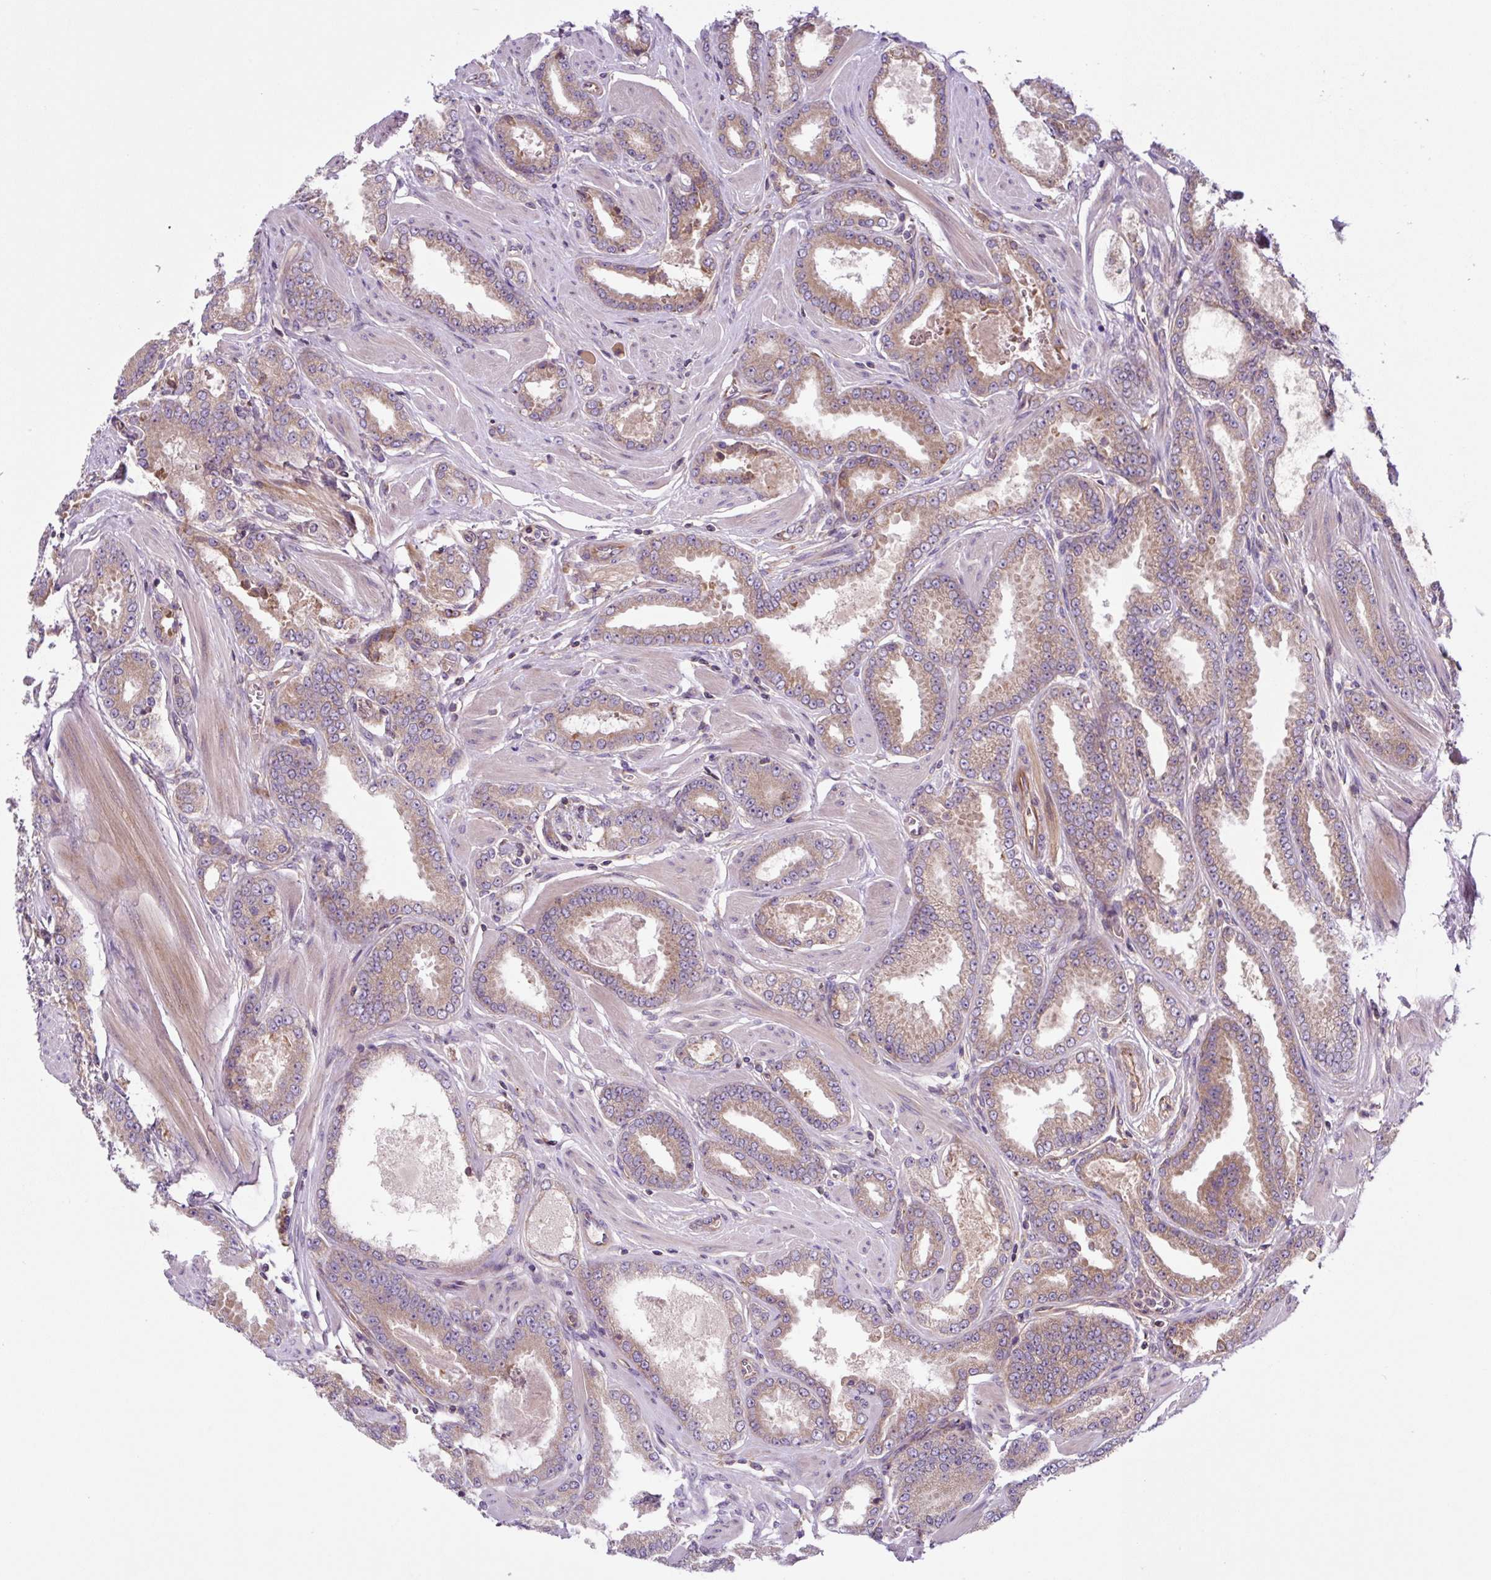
{"staining": {"intensity": "weak", "quantity": ">75%", "location": "cytoplasmic/membranous"}, "tissue": "prostate cancer", "cell_type": "Tumor cells", "image_type": "cancer", "snomed": [{"axis": "morphology", "description": "Adenocarcinoma, Low grade"}, {"axis": "topography", "description": "Prostate"}], "caption": "Immunohistochemical staining of human prostate adenocarcinoma (low-grade) displays weak cytoplasmic/membranous protein staining in approximately >75% of tumor cells. Using DAB (brown) and hematoxylin (blue) stains, captured at high magnification using brightfield microscopy.", "gene": "APOBEC3D", "patient": {"sex": "male", "age": 42}}